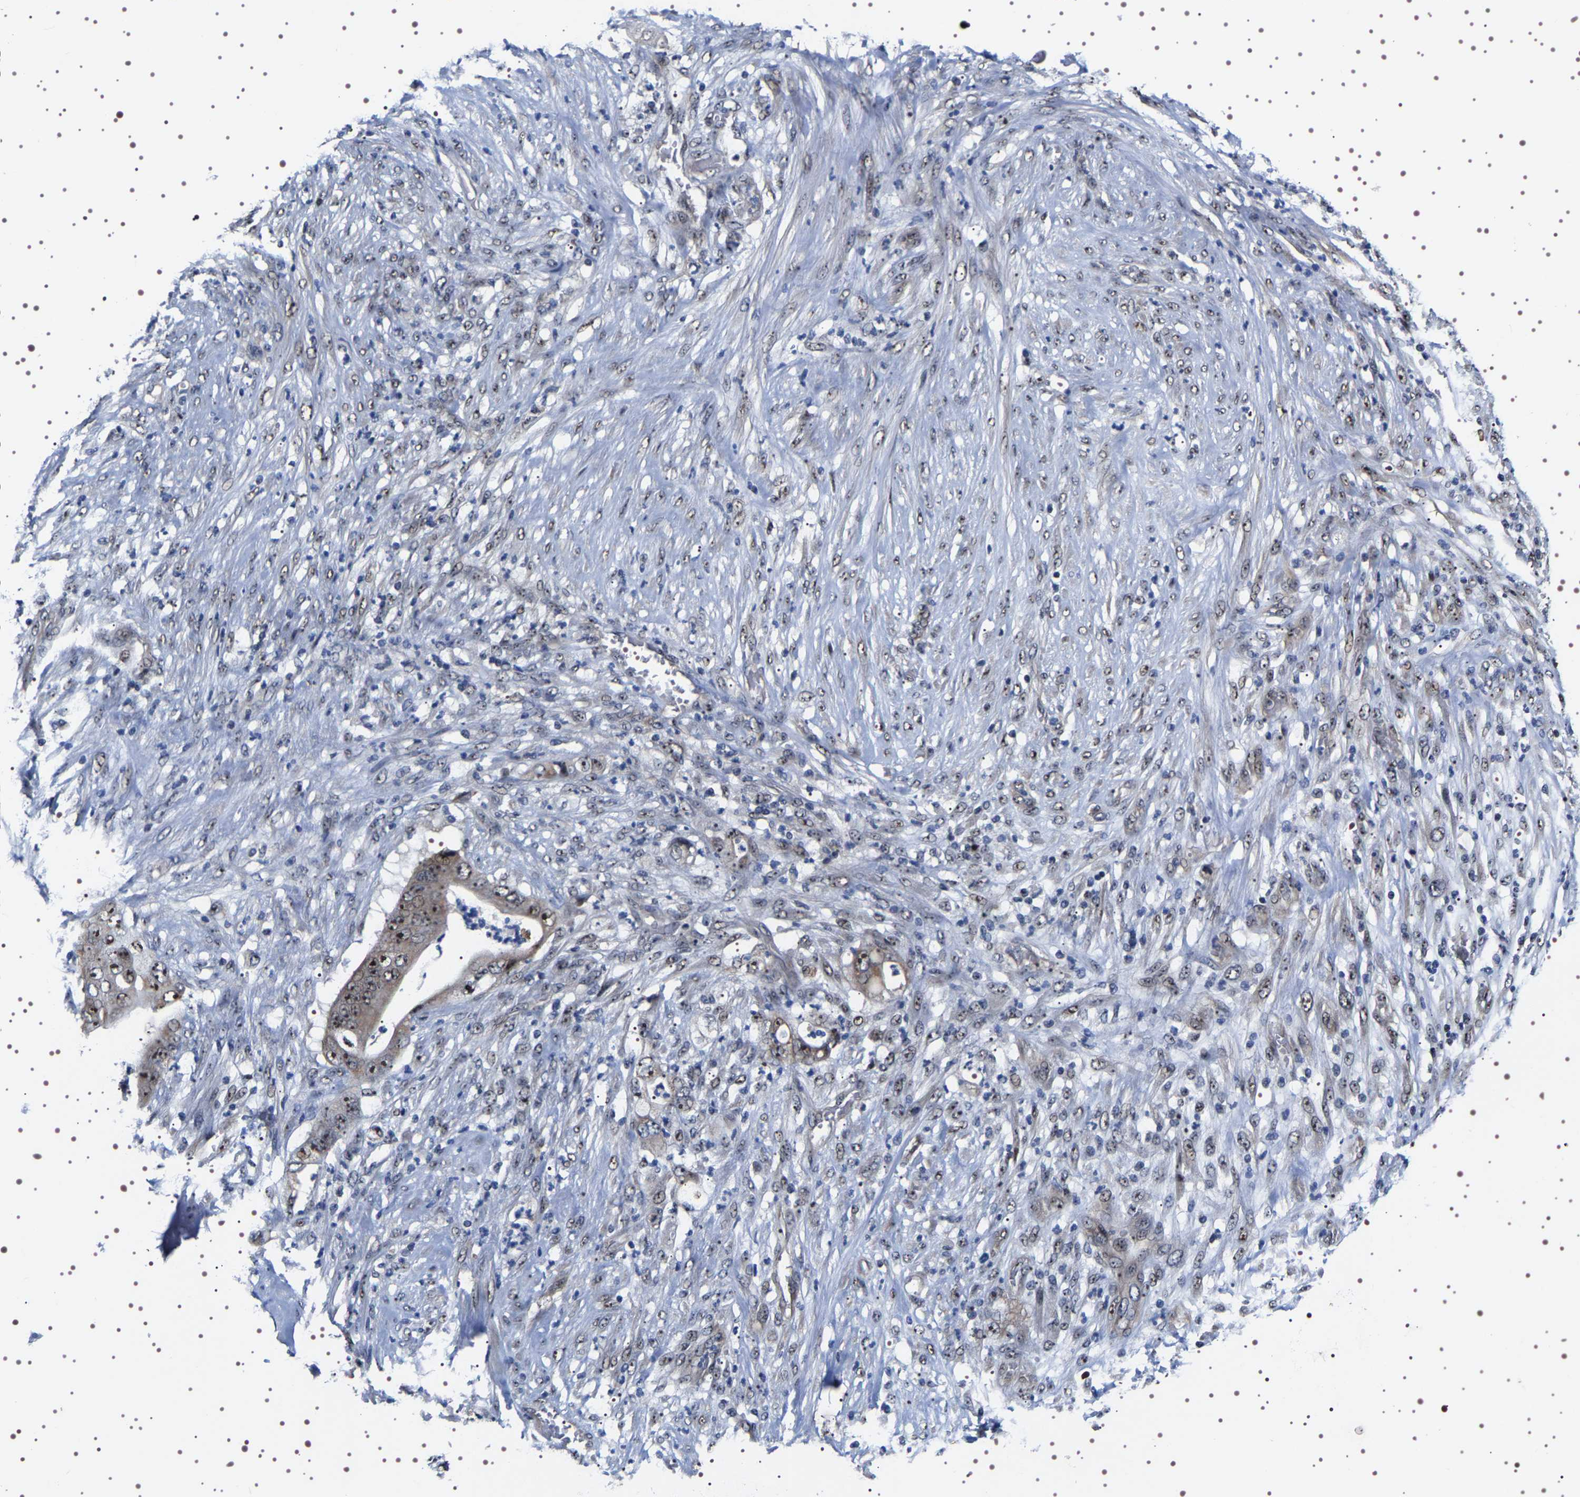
{"staining": {"intensity": "strong", "quantity": "25%-75%", "location": "nuclear"}, "tissue": "stomach cancer", "cell_type": "Tumor cells", "image_type": "cancer", "snomed": [{"axis": "morphology", "description": "Adenocarcinoma, NOS"}, {"axis": "topography", "description": "Stomach"}], "caption": "Protein expression analysis of stomach cancer reveals strong nuclear staining in approximately 25%-75% of tumor cells.", "gene": "GNL3", "patient": {"sex": "female", "age": 73}}